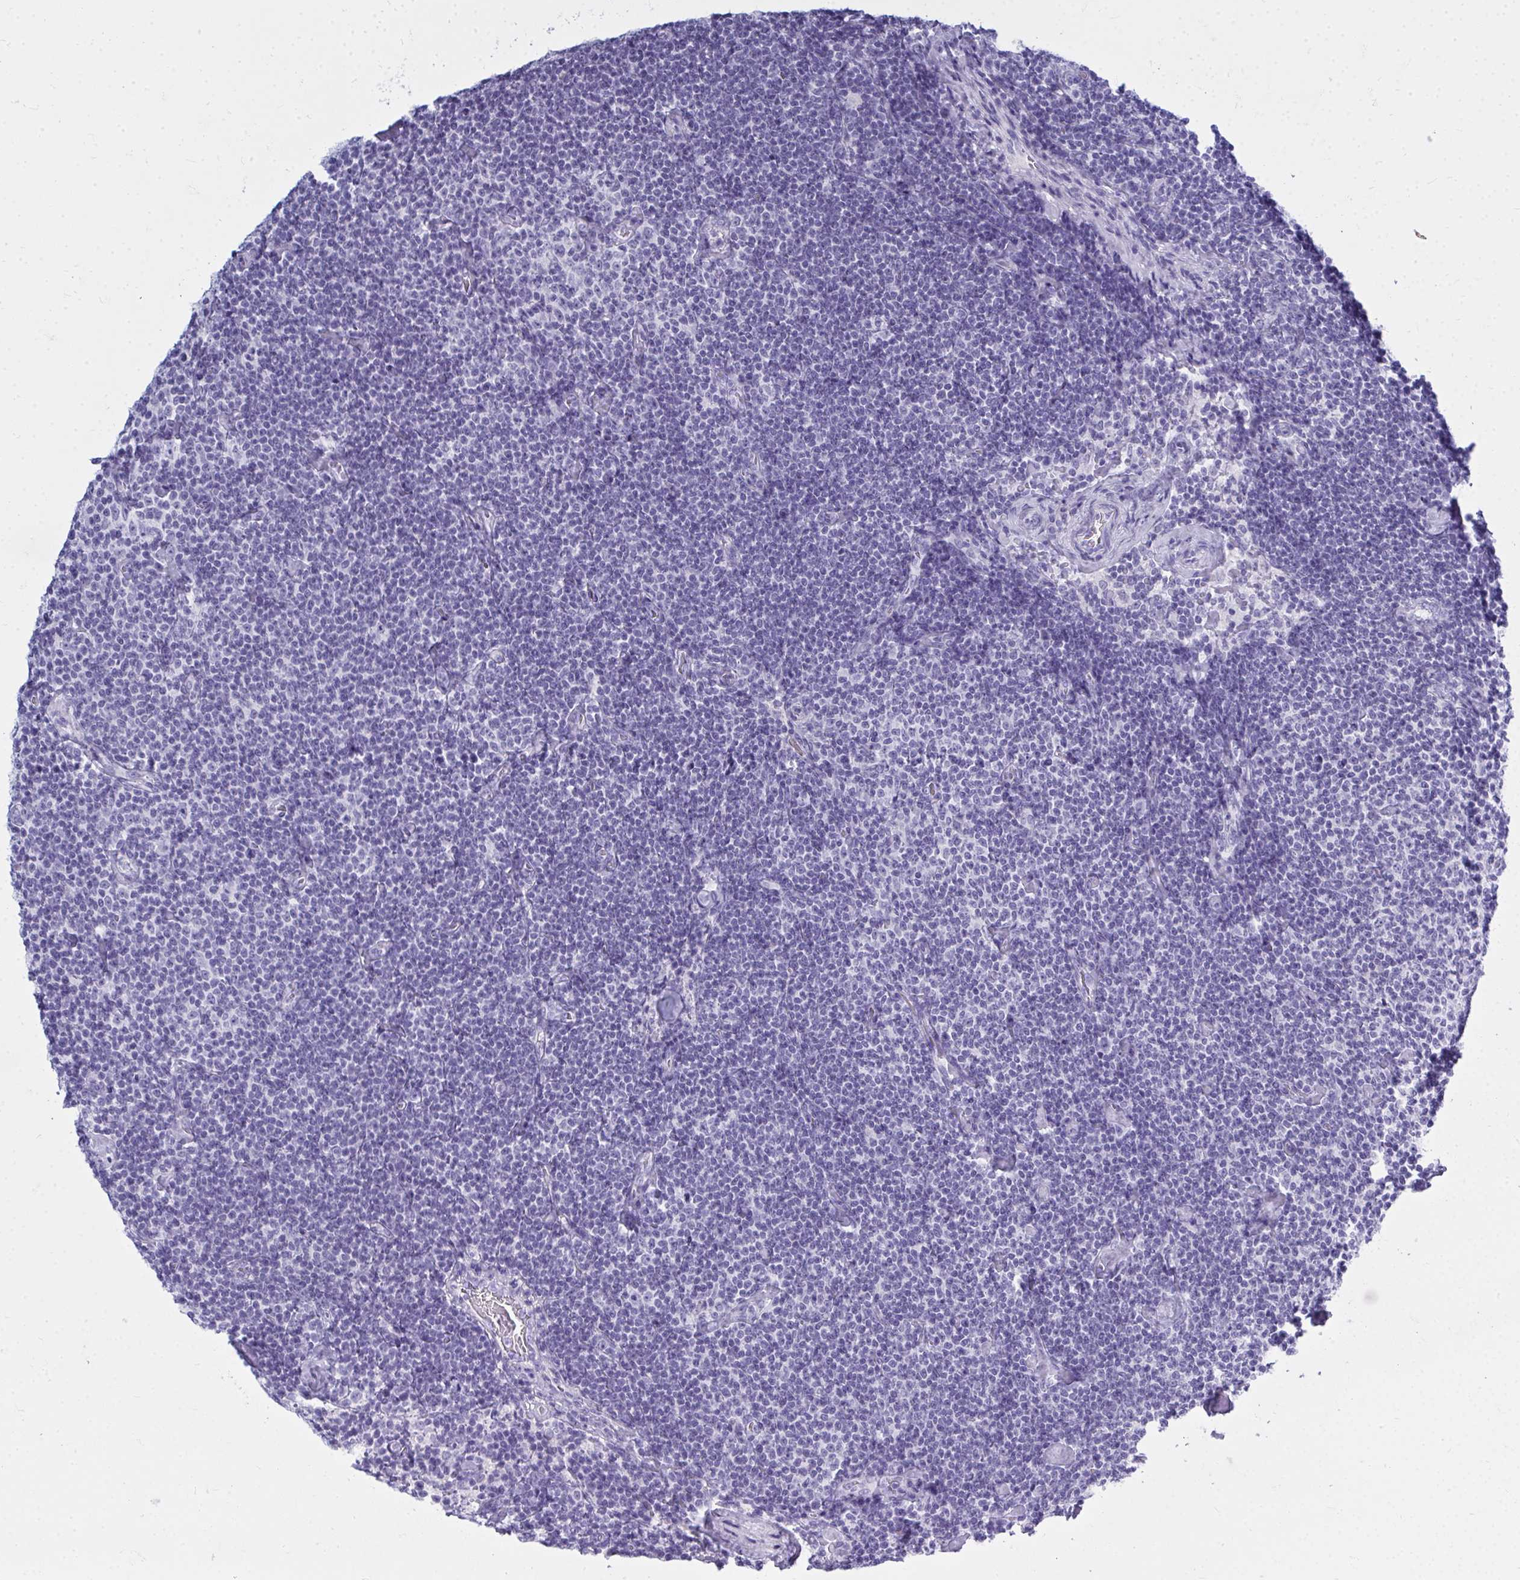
{"staining": {"intensity": "negative", "quantity": "none", "location": "none"}, "tissue": "lymphoma", "cell_type": "Tumor cells", "image_type": "cancer", "snomed": [{"axis": "morphology", "description": "Malignant lymphoma, non-Hodgkin's type, Low grade"}, {"axis": "topography", "description": "Lymph node"}], "caption": "High magnification brightfield microscopy of low-grade malignant lymphoma, non-Hodgkin's type stained with DAB (3,3'-diaminobenzidine) (brown) and counterstained with hematoxylin (blue): tumor cells show no significant expression.", "gene": "QDPR", "patient": {"sex": "male", "age": 81}}